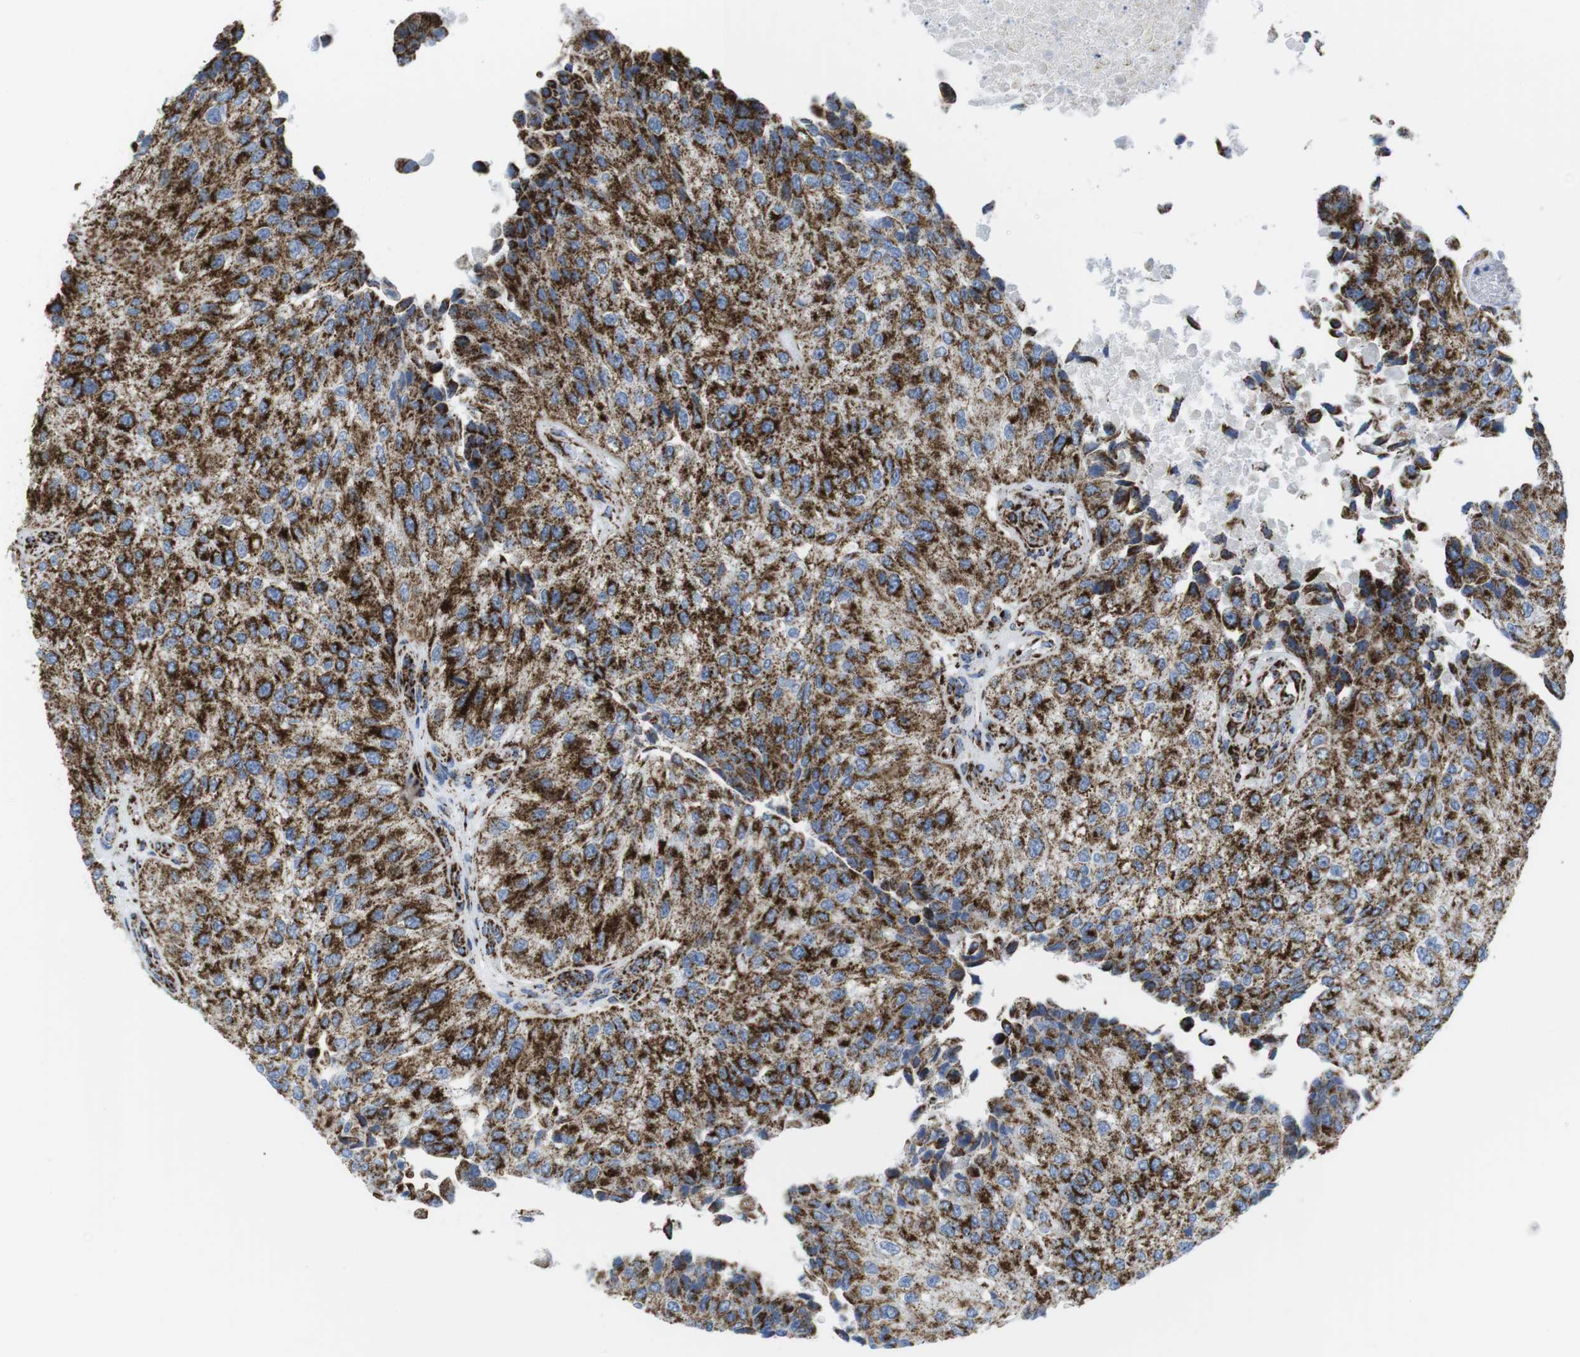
{"staining": {"intensity": "strong", "quantity": ">75%", "location": "cytoplasmic/membranous"}, "tissue": "urothelial cancer", "cell_type": "Tumor cells", "image_type": "cancer", "snomed": [{"axis": "morphology", "description": "Urothelial carcinoma, High grade"}, {"axis": "topography", "description": "Kidney"}, {"axis": "topography", "description": "Urinary bladder"}], "caption": "This micrograph exhibits immunohistochemistry staining of human urothelial carcinoma (high-grade), with high strong cytoplasmic/membranous expression in approximately >75% of tumor cells.", "gene": "ATP5PO", "patient": {"sex": "male", "age": 77}}